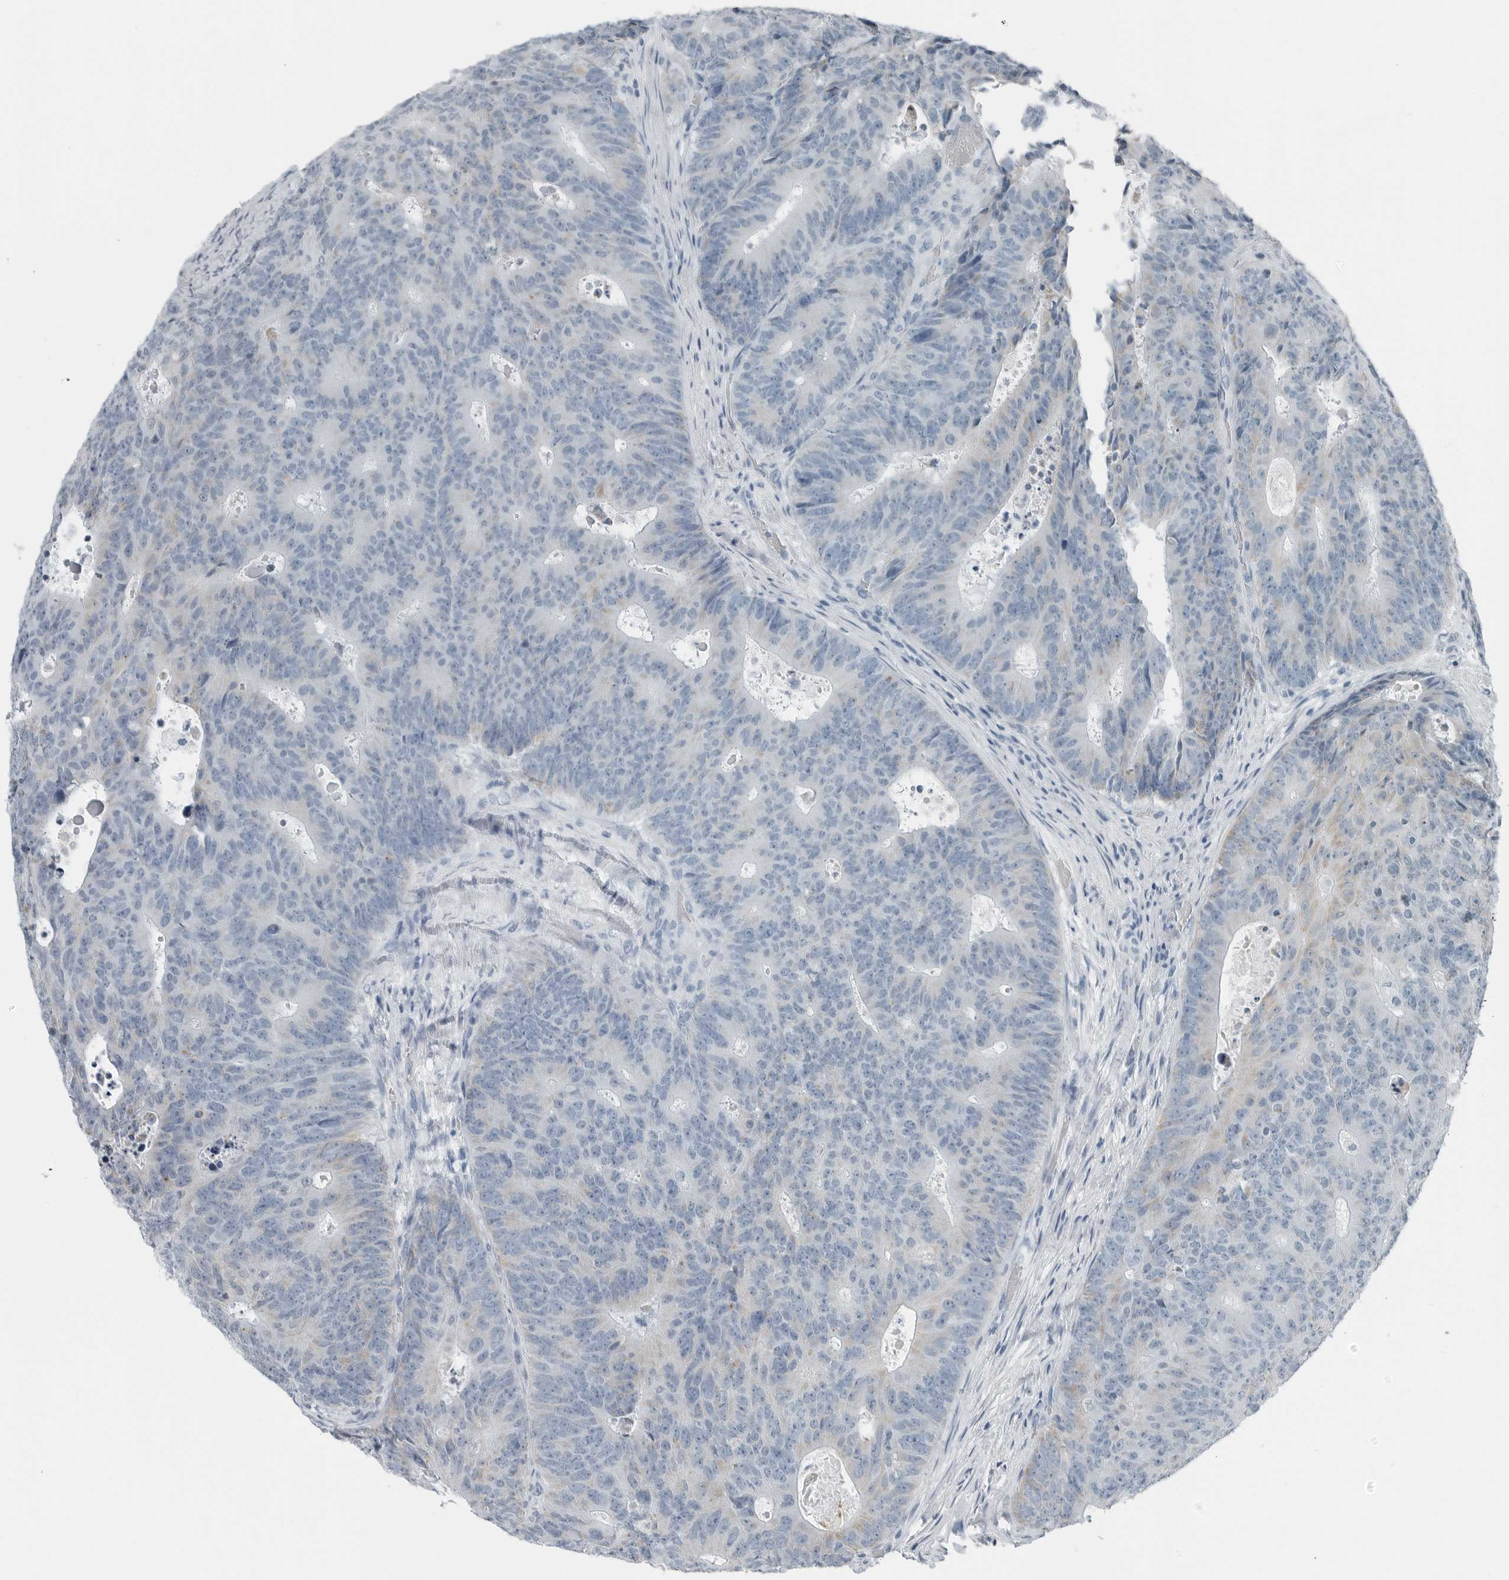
{"staining": {"intensity": "negative", "quantity": "none", "location": "none"}, "tissue": "colorectal cancer", "cell_type": "Tumor cells", "image_type": "cancer", "snomed": [{"axis": "morphology", "description": "Adenocarcinoma, NOS"}, {"axis": "topography", "description": "Colon"}], "caption": "Tumor cells show no significant protein positivity in adenocarcinoma (colorectal). (DAB IHC, high magnification).", "gene": "ZPBP2", "patient": {"sex": "male", "age": 87}}